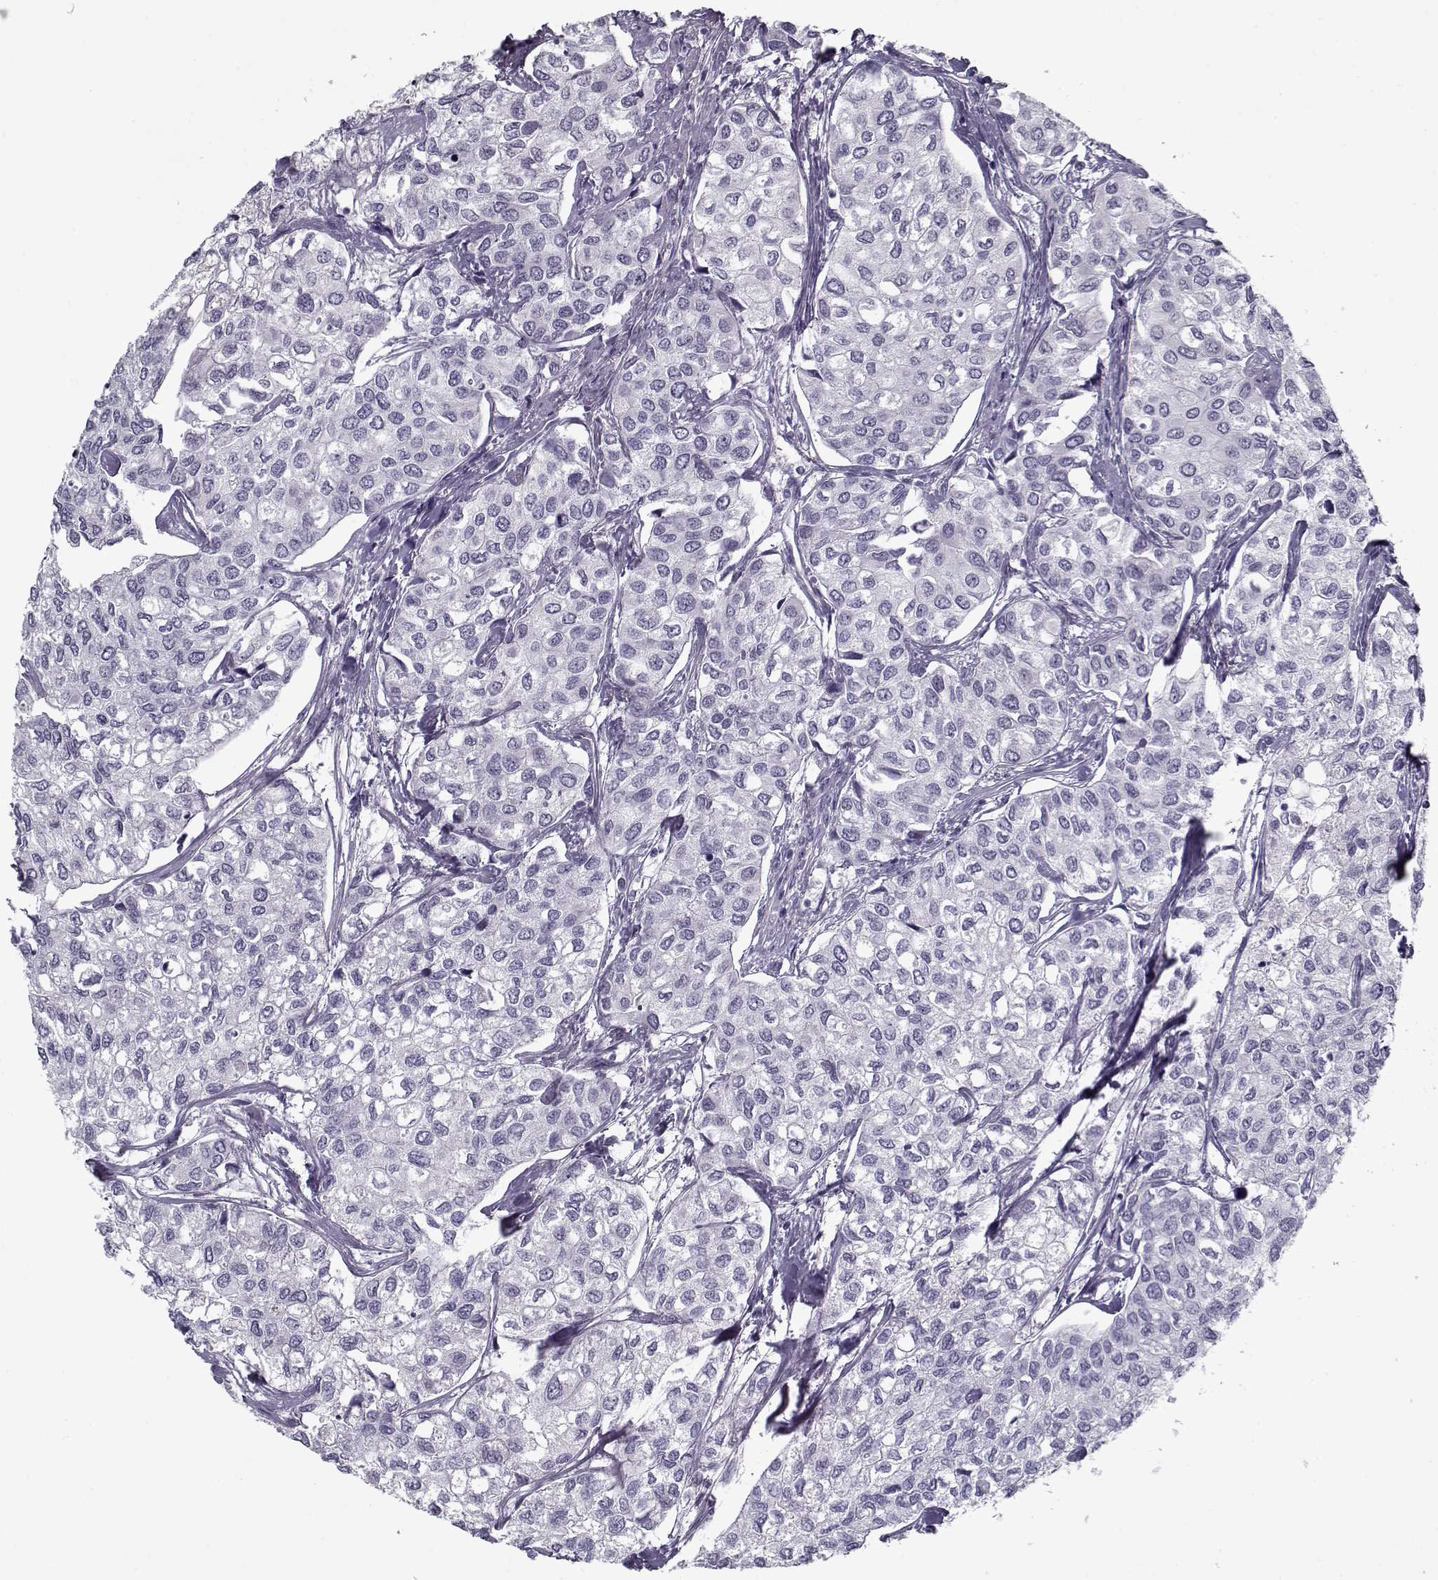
{"staining": {"intensity": "negative", "quantity": "none", "location": "none"}, "tissue": "urothelial cancer", "cell_type": "Tumor cells", "image_type": "cancer", "snomed": [{"axis": "morphology", "description": "Urothelial carcinoma, High grade"}, {"axis": "topography", "description": "Urinary bladder"}], "caption": "Photomicrograph shows no significant protein expression in tumor cells of urothelial cancer.", "gene": "RNF32", "patient": {"sex": "male", "age": 73}}